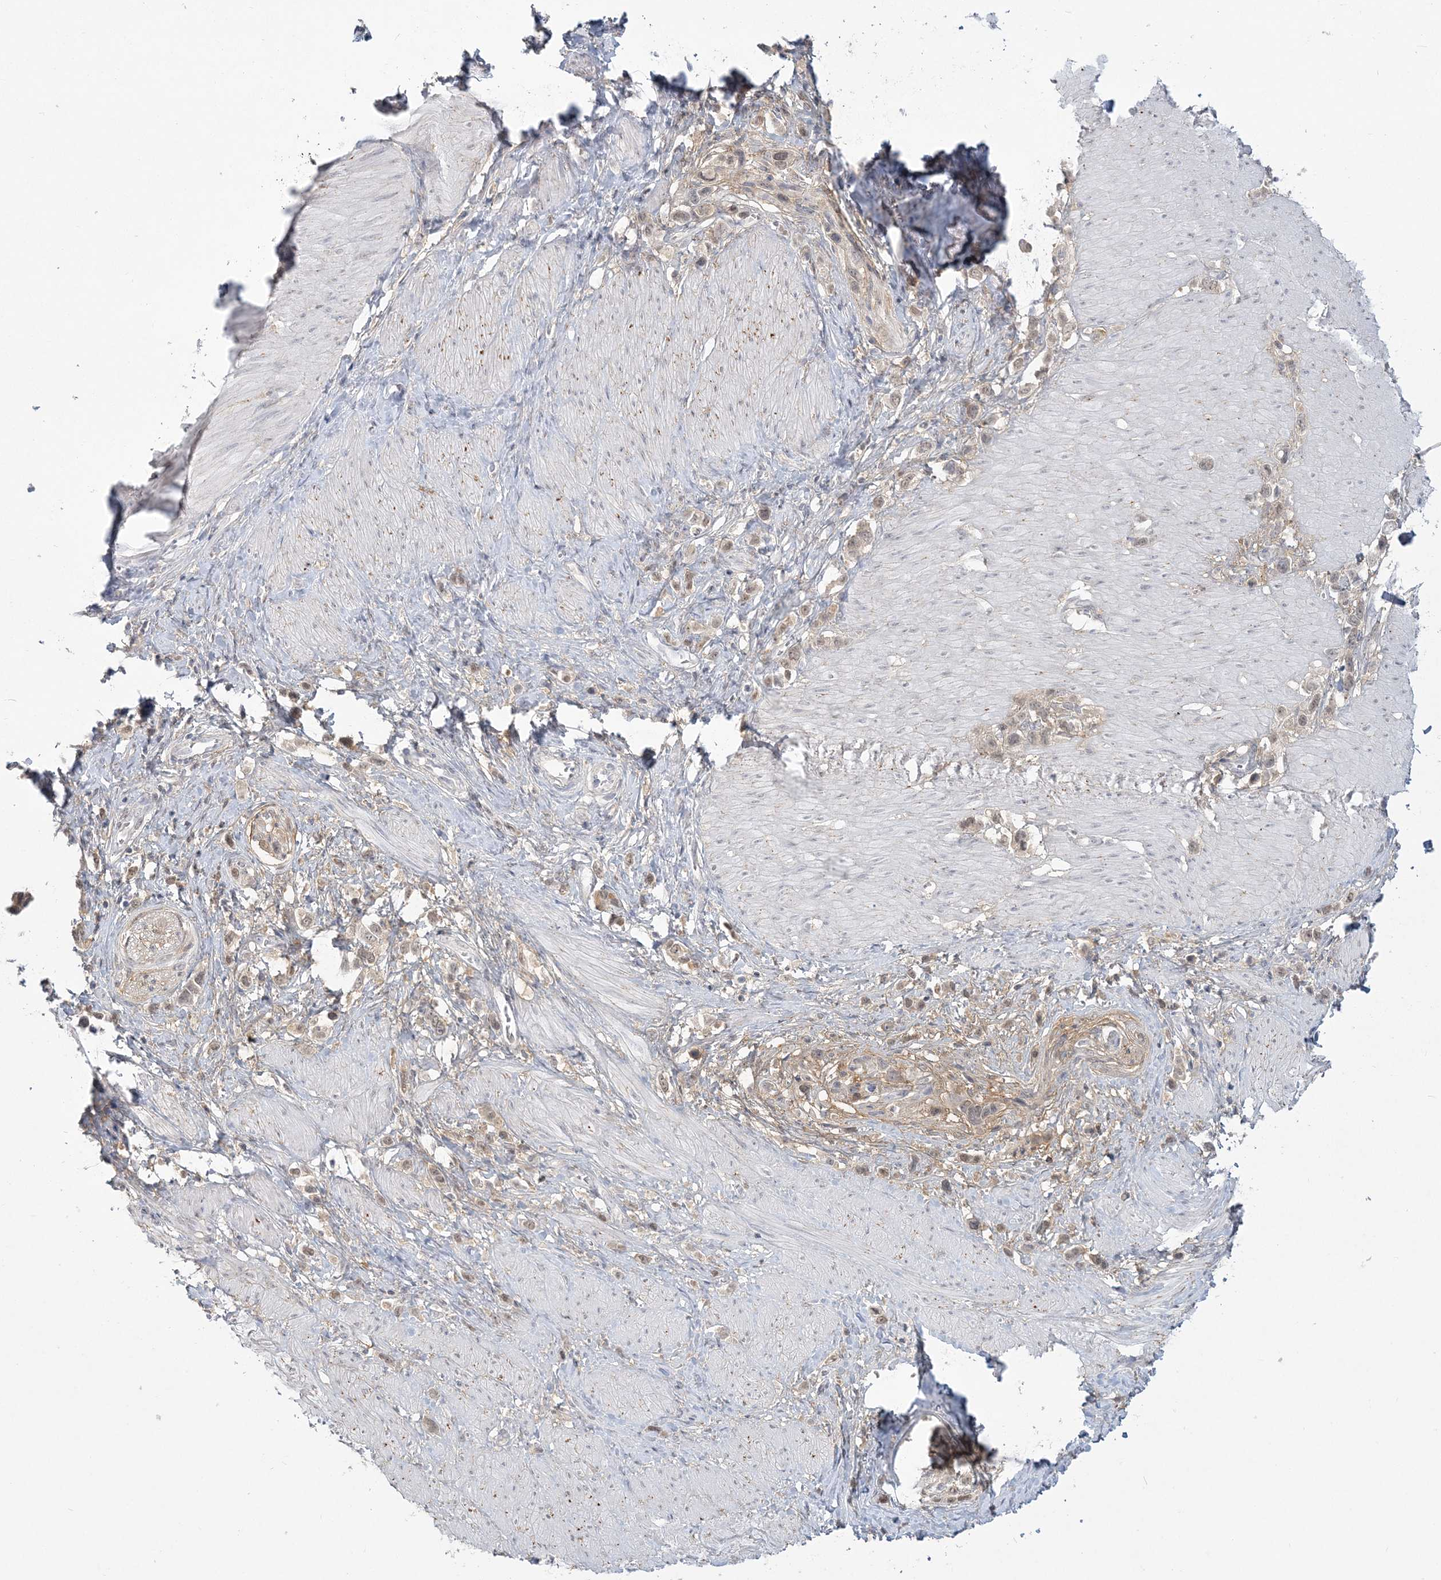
{"staining": {"intensity": "weak", "quantity": ">75%", "location": "cytoplasmic/membranous"}, "tissue": "stomach cancer", "cell_type": "Tumor cells", "image_type": "cancer", "snomed": [{"axis": "morphology", "description": "Normal tissue, NOS"}, {"axis": "morphology", "description": "Adenocarcinoma, NOS"}, {"axis": "topography", "description": "Stomach, upper"}, {"axis": "topography", "description": "Stomach"}], "caption": "Stomach adenocarcinoma stained for a protein exhibits weak cytoplasmic/membranous positivity in tumor cells.", "gene": "ANKS1A", "patient": {"sex": "female", "age": 65}}